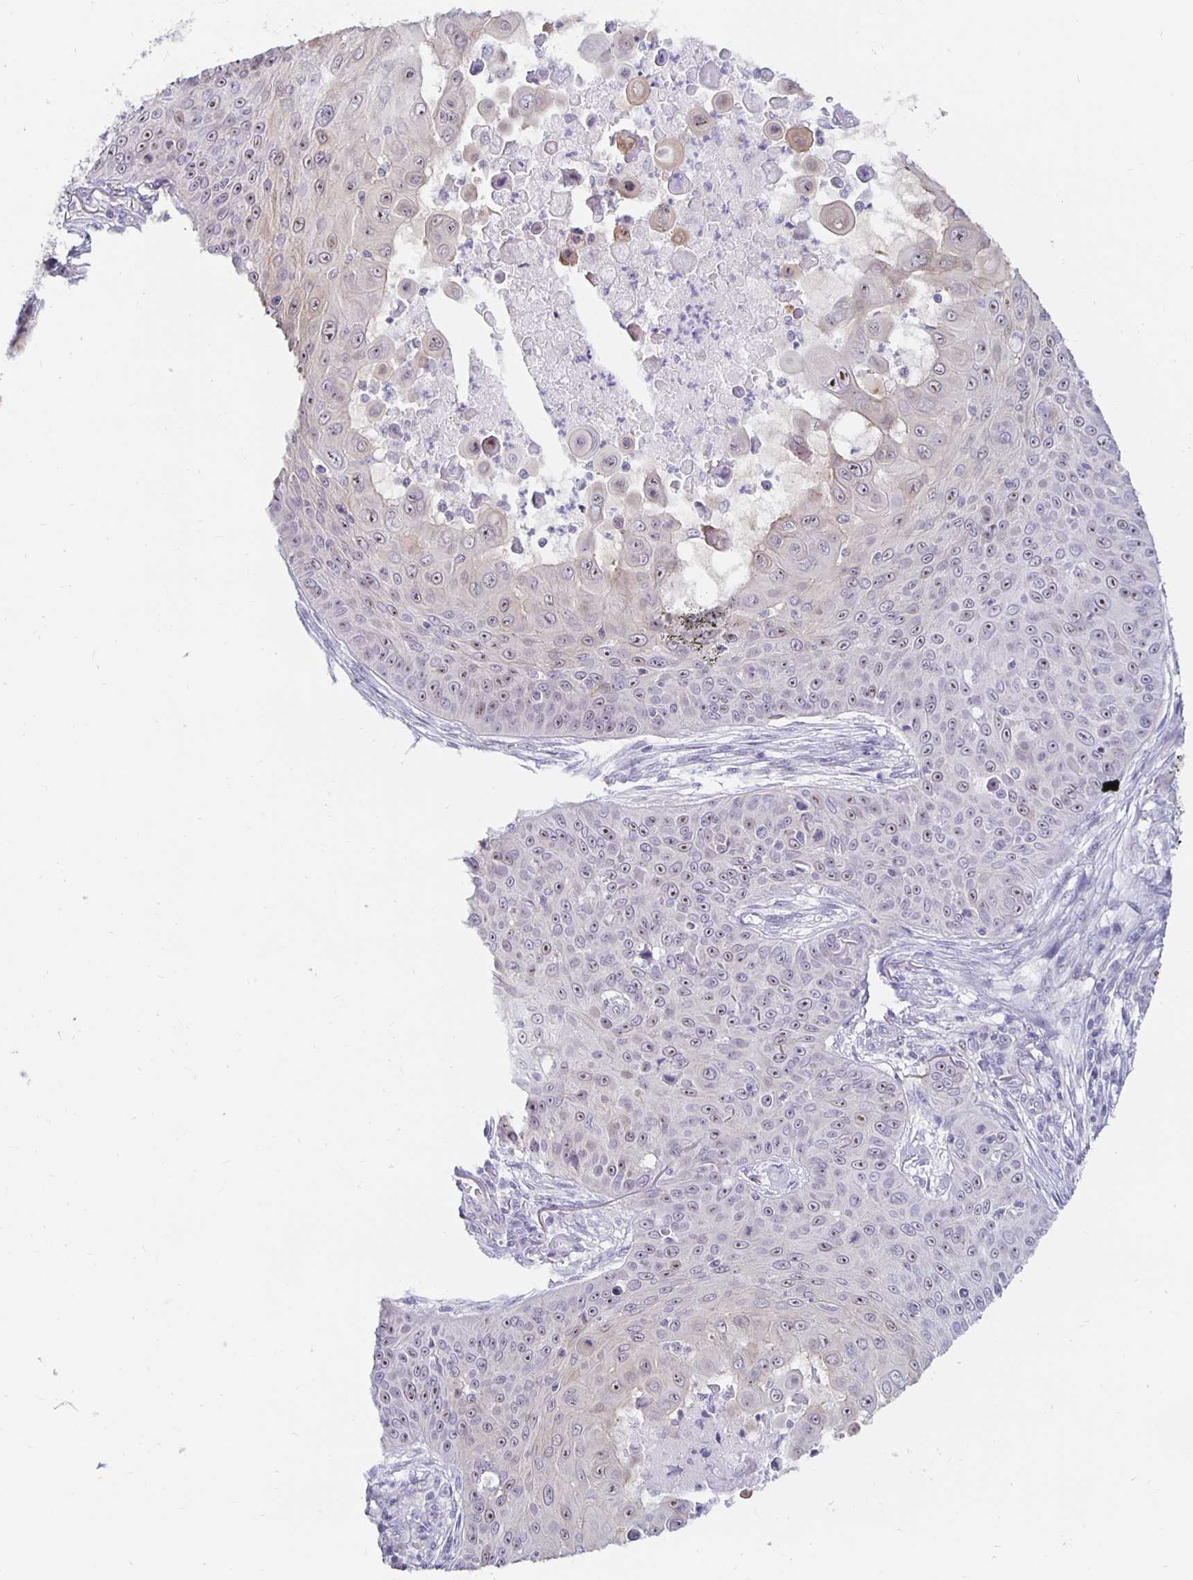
{"staining": {"intensity": "moderate", "quantity": "25%-75%", "location": "nuclear"}, "tissue": "skin cancer", "cell_type": "Tumor cells", "image_type": "cancer", "snomed": [{"axis": "morphology", "description": "Squamous cell carcinoma, NOS"}, {"axis": "topography", "description": "Skin"}], "caption": "Squamous cell carcinoma (skin) stained for a protein shows moderate nuclear positivity in tumor cells. (DAB (3,3'-diaminobenzidine) IHC, brown staining for protein, blue staining for nuclei).", "gene": "NUP85", "patient": {"sex": "male", "age": 82}}